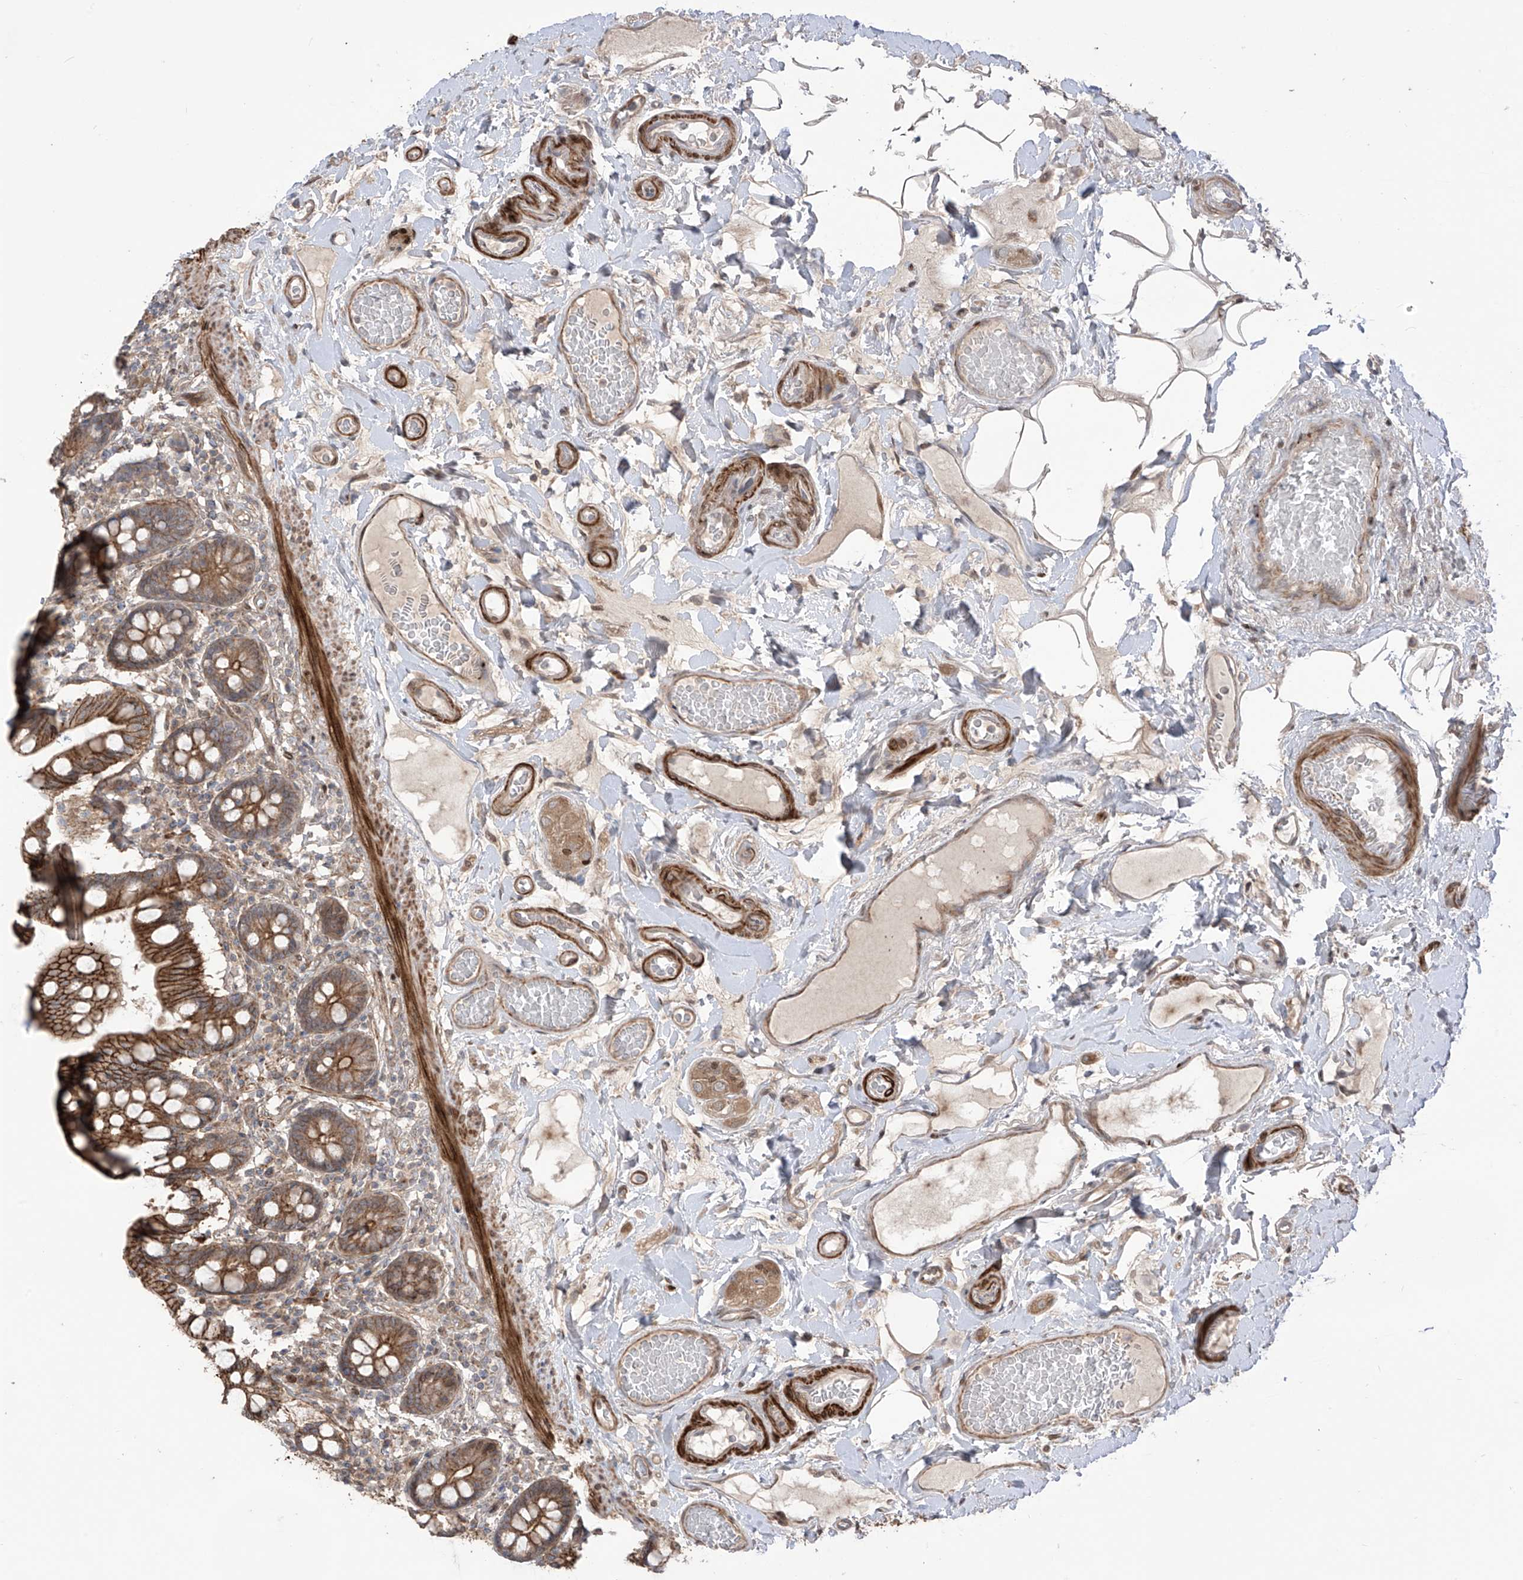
{"staining": {"intensity": "moderate", "quantity": ">75%", "location": "cytoplasmic/membranous"}, "tissue": "small intestine", "cell_type": "Glandular cells", "image_type": "normal", "snomed": [{"axis": "morphology", "description": "Normal tissue, NOS"}, {"axis": "topography", "description": "Small intestine"}], "caption": "Protein expression analysis of benign small intestine shows moderate cytoplasmic/membranous positivity in about >75% of glandular cells. (Stains: DAB in brown, nuclei in blue, Microscopy: brightfield microscopy at high magnification).", "gene": "LRRC74A", "patient": {"sex": "female", "age": 64}}